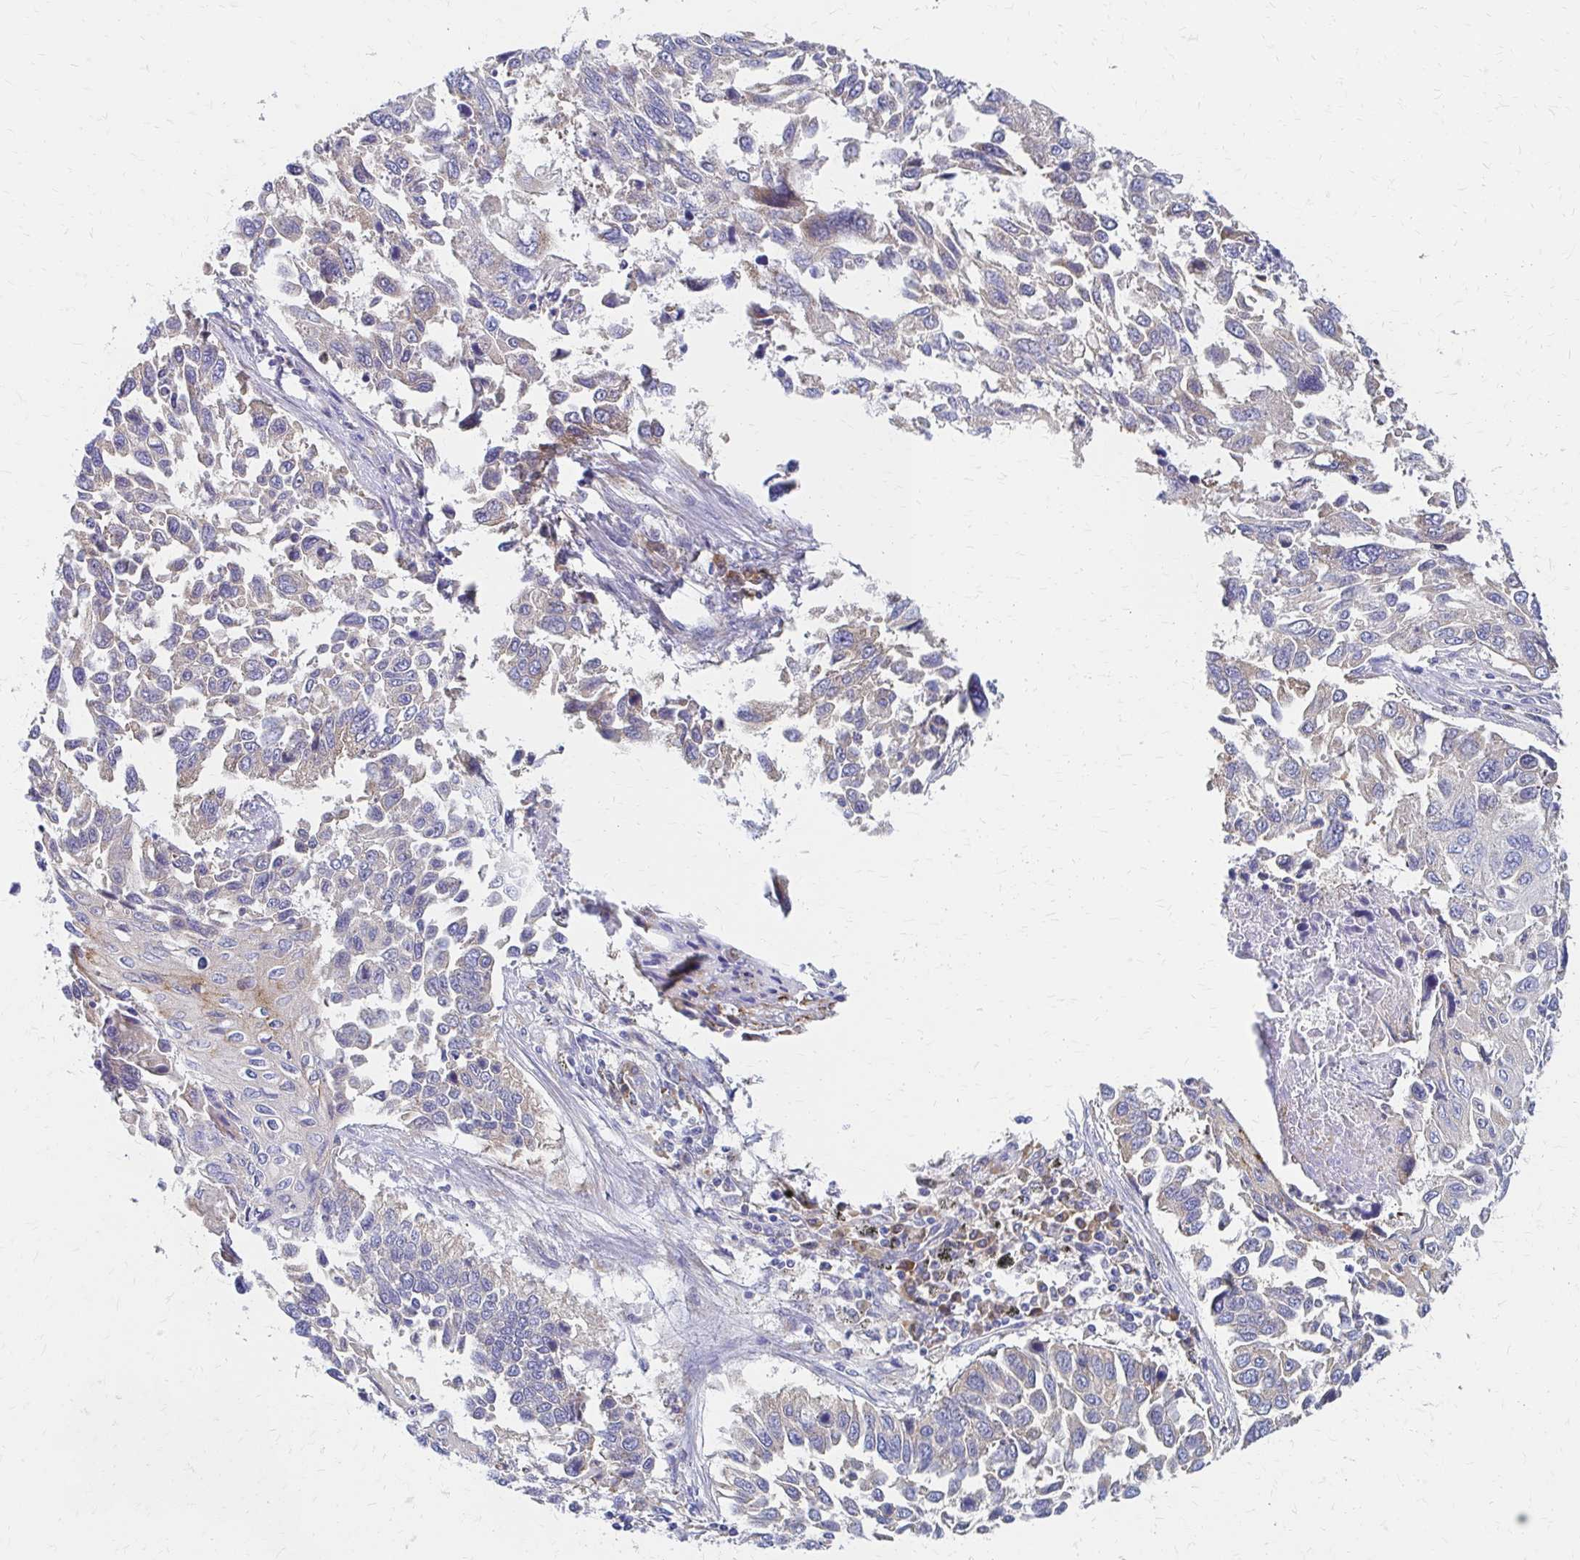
{"staining": {"intensity": "negative", "quantity": "none", "location": "none"}, "tissue": "lung cancer", "cell_type": "Tumor cells", "image_type": "cancer", "snomed": [{"axis": "morphology", "description": "Squamous cell carcinoma, NOS"}, {"axis": "topography", "description": "Lung"}], "caption": "The photomicrograph exhibits no staining of tumor cells in lung cancer (squamous cell carcinoma).", "gene": "RPL27A", "patient": {"sex": "male", "age": 62}}